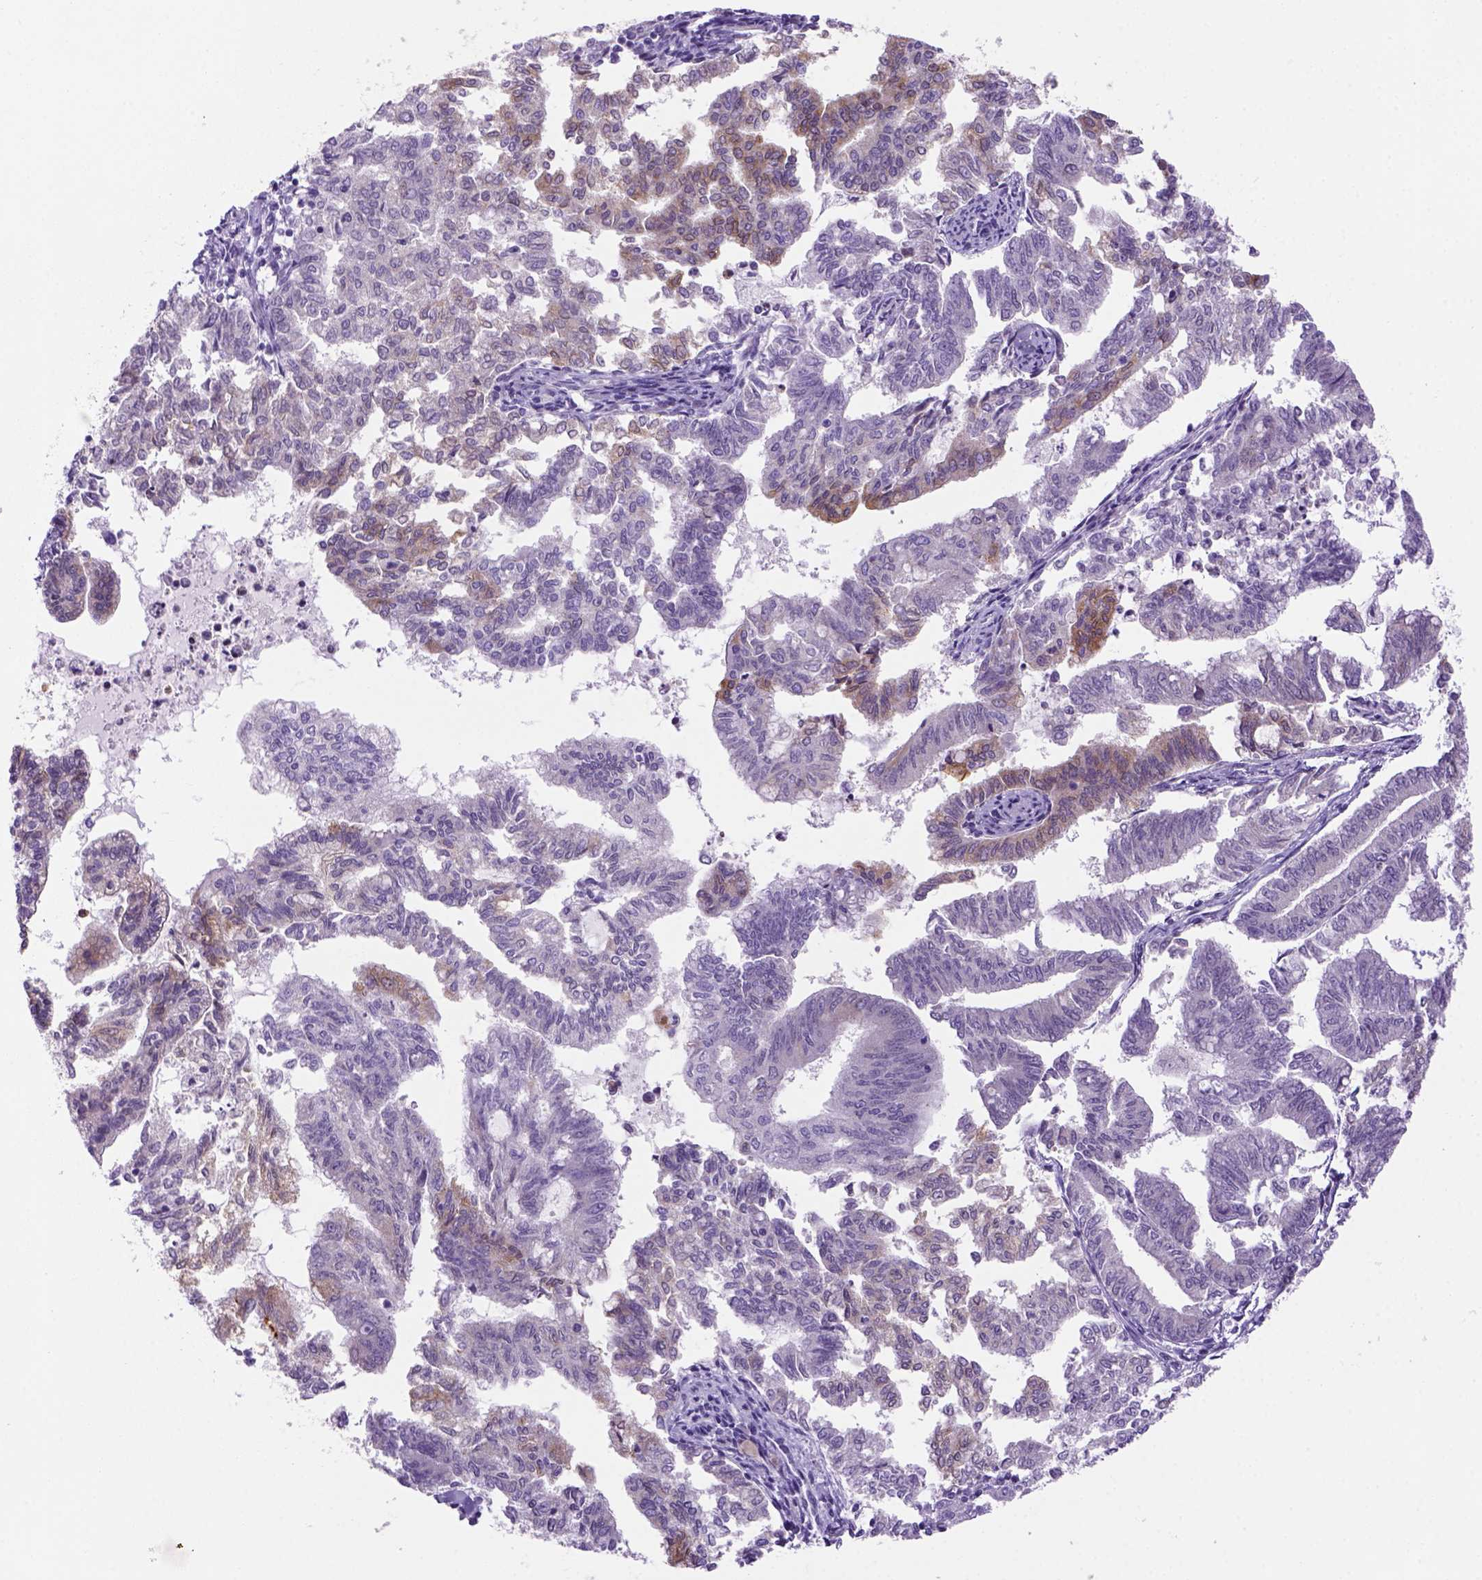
{"staining": {"intensity": "moderate", "quantity": "<25%", "location": "cytoplasmic/membranous"}, "tissue": "endometrial cancer", "cell_type": "Tumor cells", "image_type": "cancer", "snomed": [{"axis": "morphology", "description": "Adenocarcinoma, NOS"}, {"axis": "topography", "description": "Endometrium"}], "caption": "There is low levels of moderate cytoplasmic/membranous positivity in tumor cells of endometrial cancer, as demonstrated by immunohistochemical staining (brown color).", "gene": "DNAH11", "patient": {"sex": "female", "age": 79}}